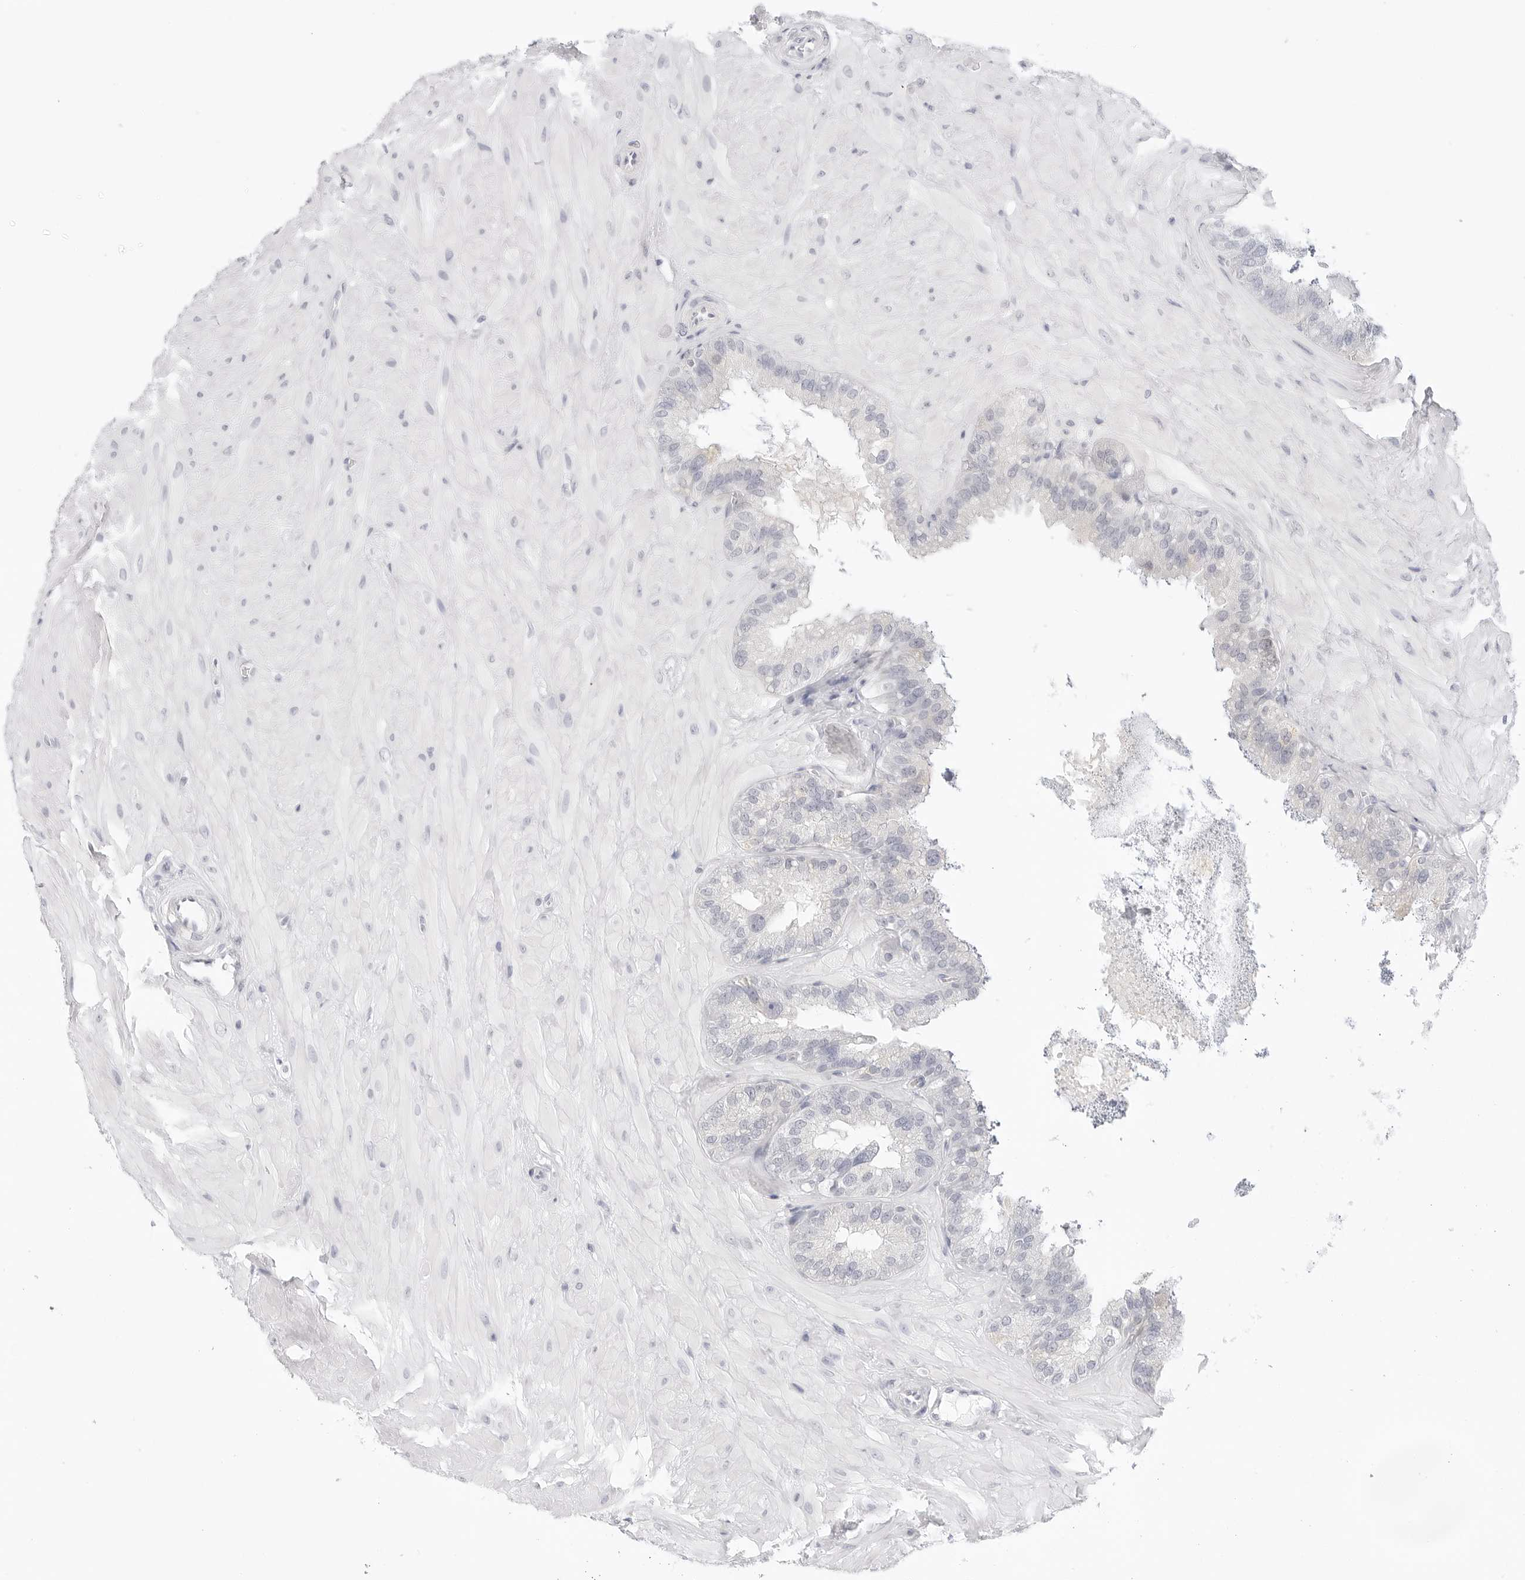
{"staining": {"intensity": "negative", "quantity": "none", "location": "none"}, "tissue": "seminal vesicle", "cell_type": "Glandular cells", "image_type": "normal", "snomed": [{"axis": "morphology", "description": "Normal tissue, NOS"}, {"axis": "topography", "description": "Prostate"}, {"axis": "topography", "description": "Seminal veicle"}], "caption": "An image of human seminal vesicle is negative for staining in glandular cells. (DAB immunohistochemistry (IHC), high magnification).", "gene": "HMGCS2", "patient": {"sex": "male", "age": 51}}